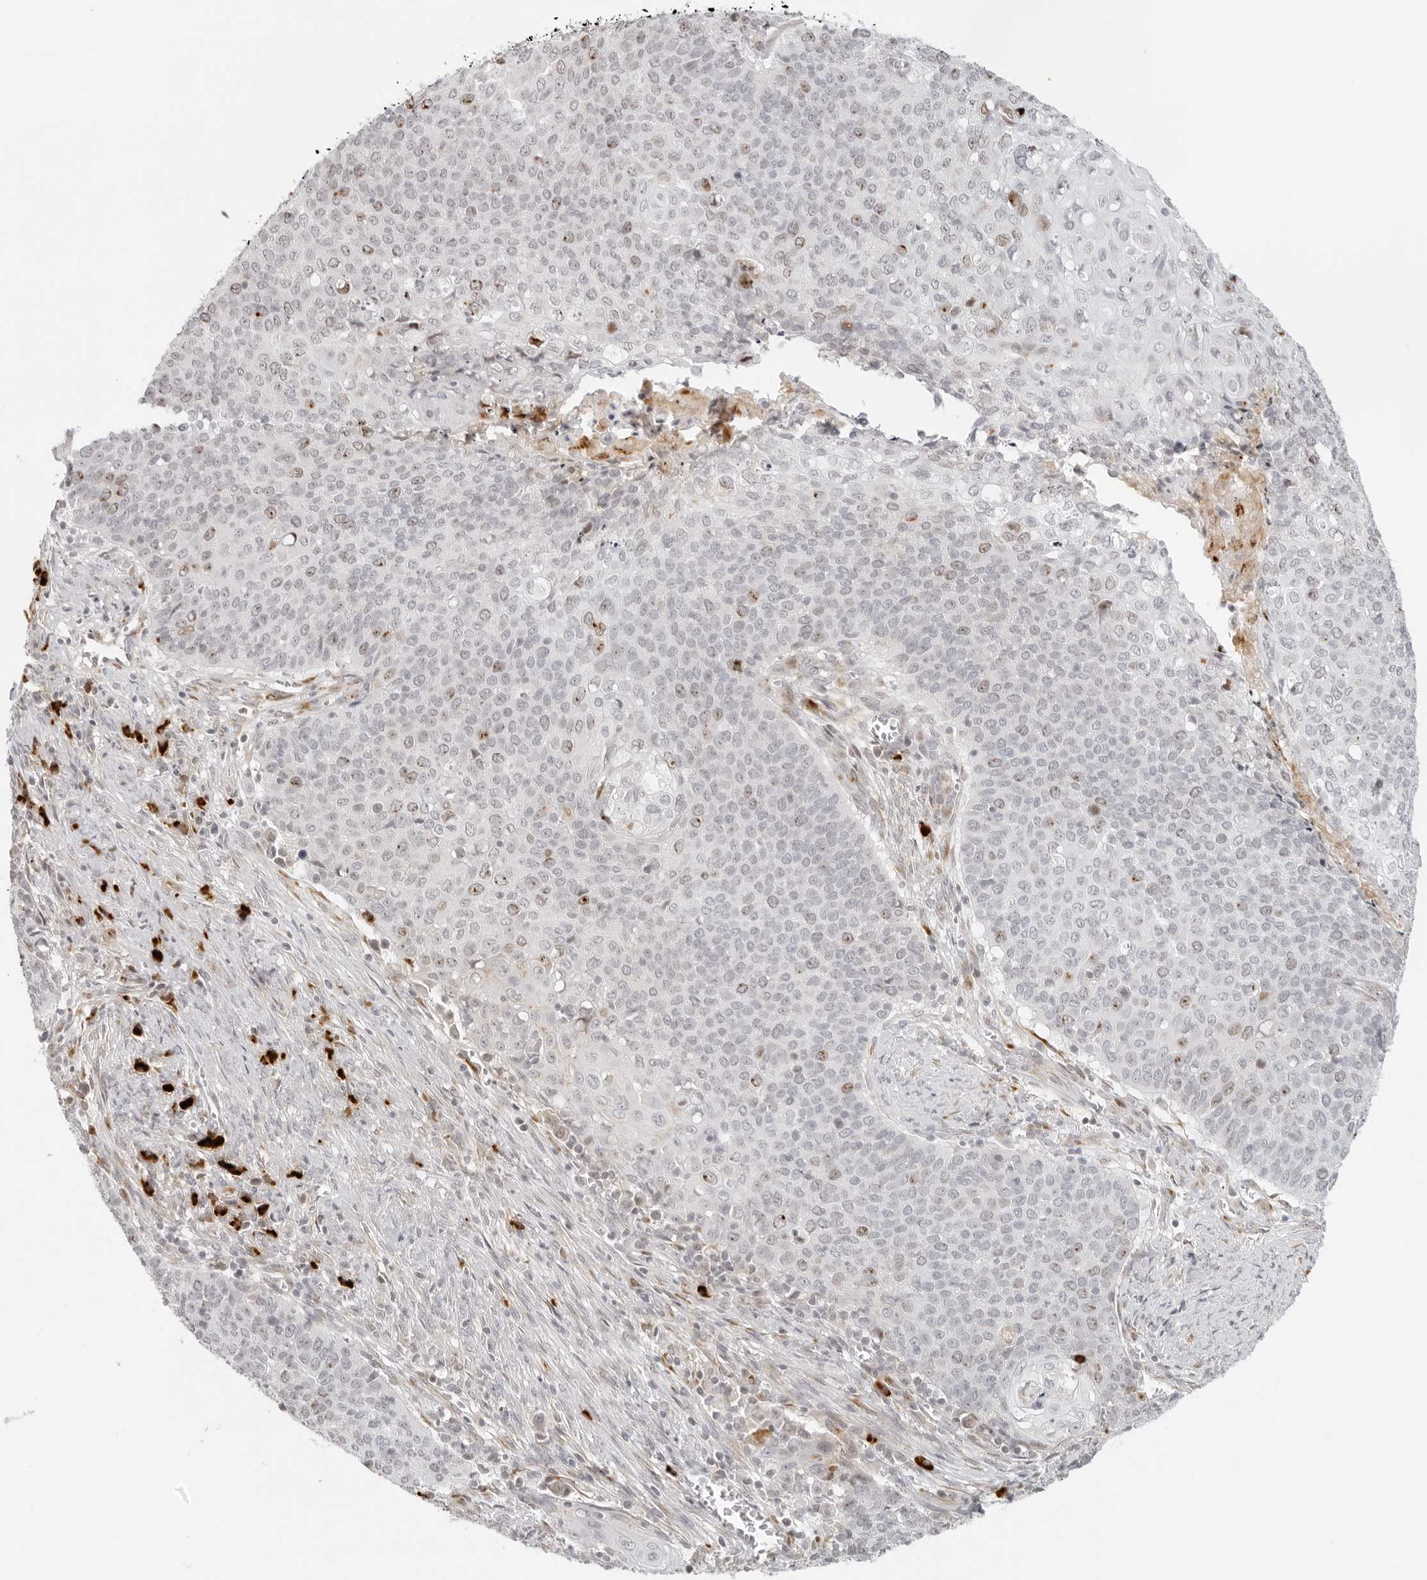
{"staining": {"intensity": "moderate", "quantity": "<25%", "location": "nuclear"}, "tissue": "cervical cancer", "cell_type": "Tumor cells", "image_type": "cancer", "snomed": [{"axis": "morphology", "description": "Squamous cell carcinoma, NOS"}, {"axis": "topography", "description": "Cervix"}], "caption": "Approximately <25% of tumor cells in human cervical cancer (squamous cell carcinoma) exhibit moderate nuclear protein staining as visualized by brown immunohistochemical staining.", "gene": "ZNF678", "patient": {"sex": "female", "age": 39}}